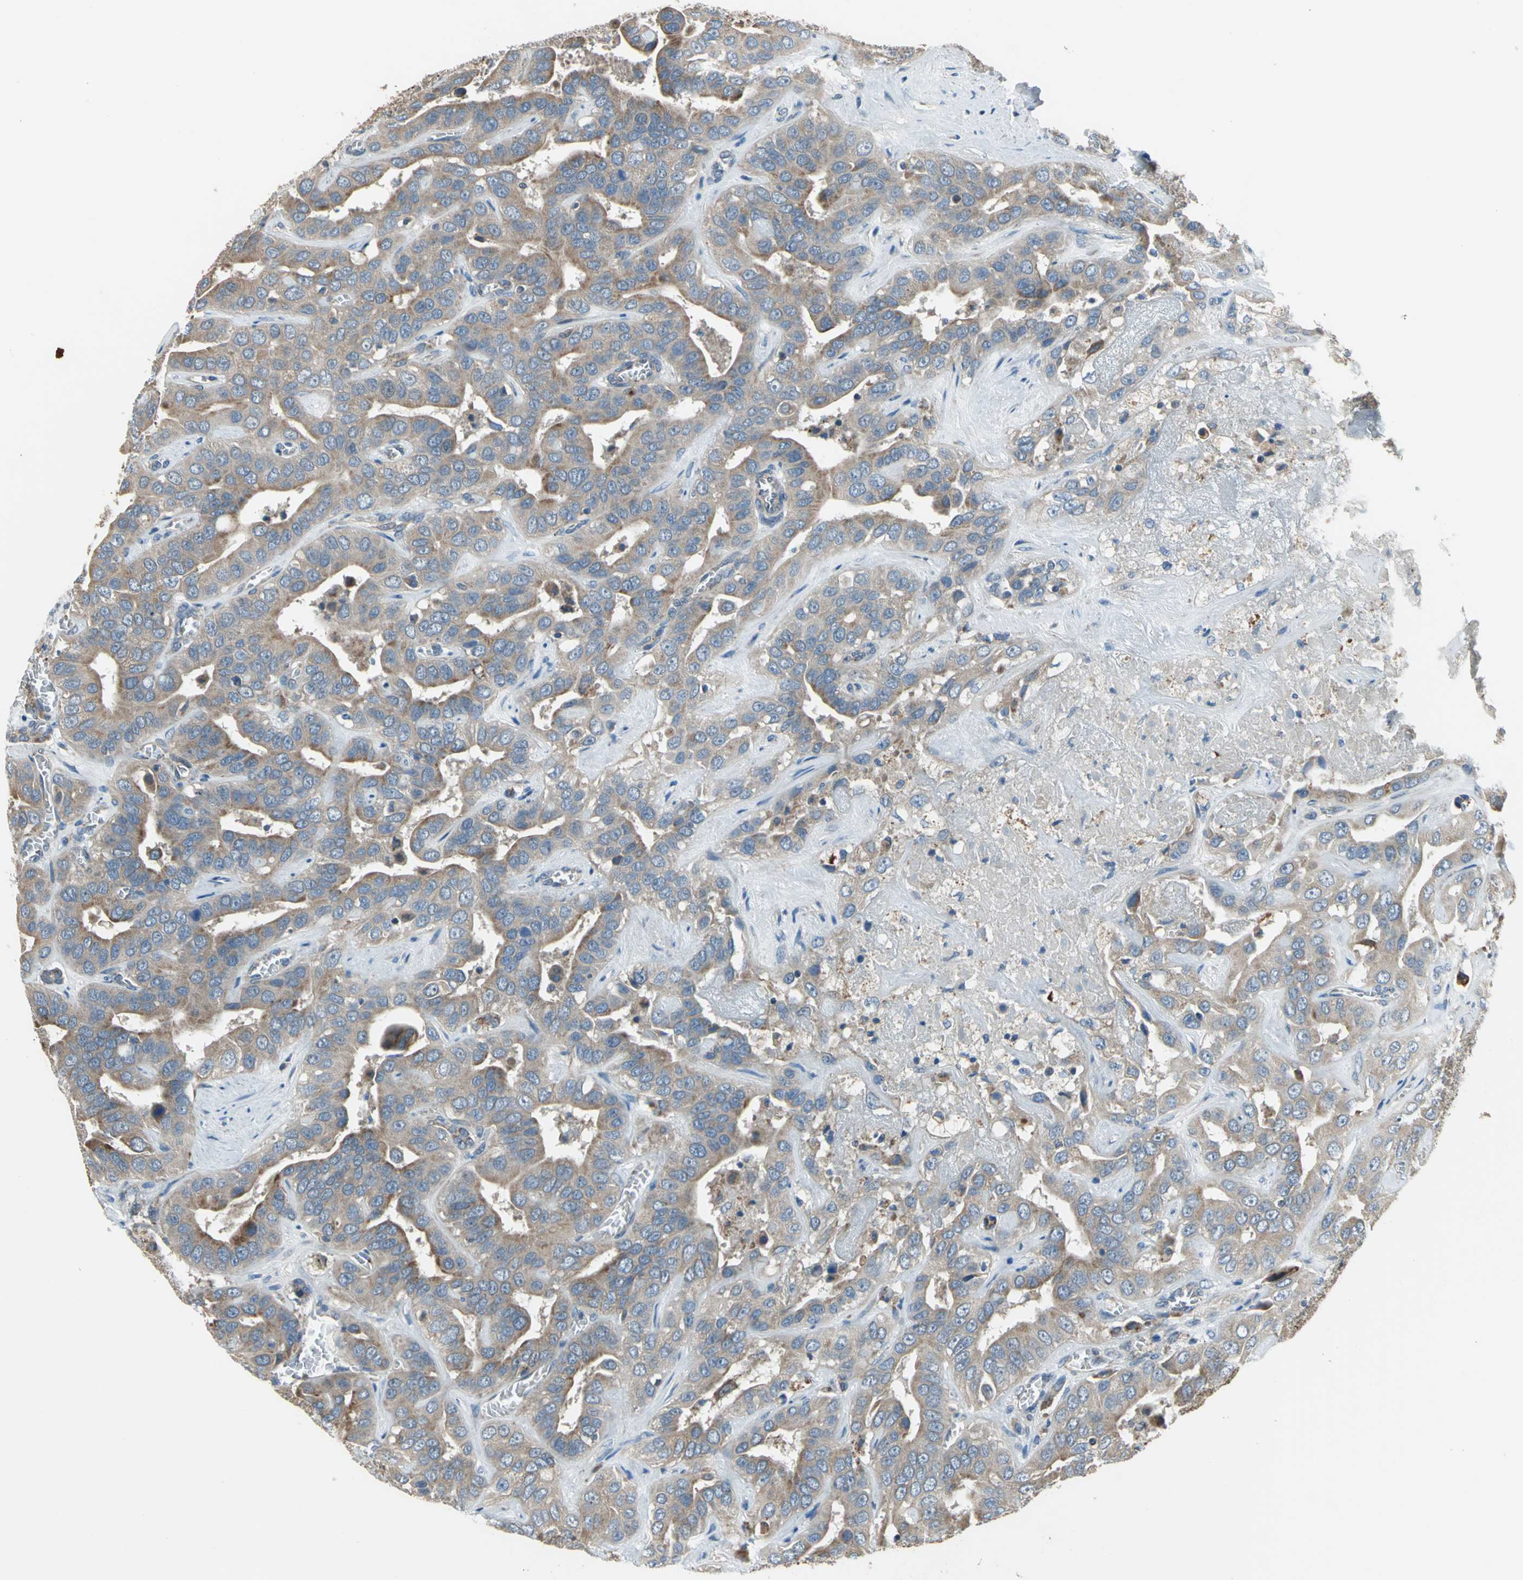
{"staining": {"intensity": "moderate", "quantity": ">75%", "location": "cytoplasmic/membranous"}, "tissue": "liver cancer", "cell_type": "Tumor cells", "image_type": "cancer", "snomed": [{"axis": "morphology", "description": "Cholangiocarcinoma"}, {"axis": "topography", "description": "Liver"}], "caption": "Protein staining of liver cancer tissue demonstrates moderate cytoplasmic/membranous positivity in approximately >75% of tumor cells.", "gene": "TRAK1", "patient": {"sex": "female", "age": 52}}